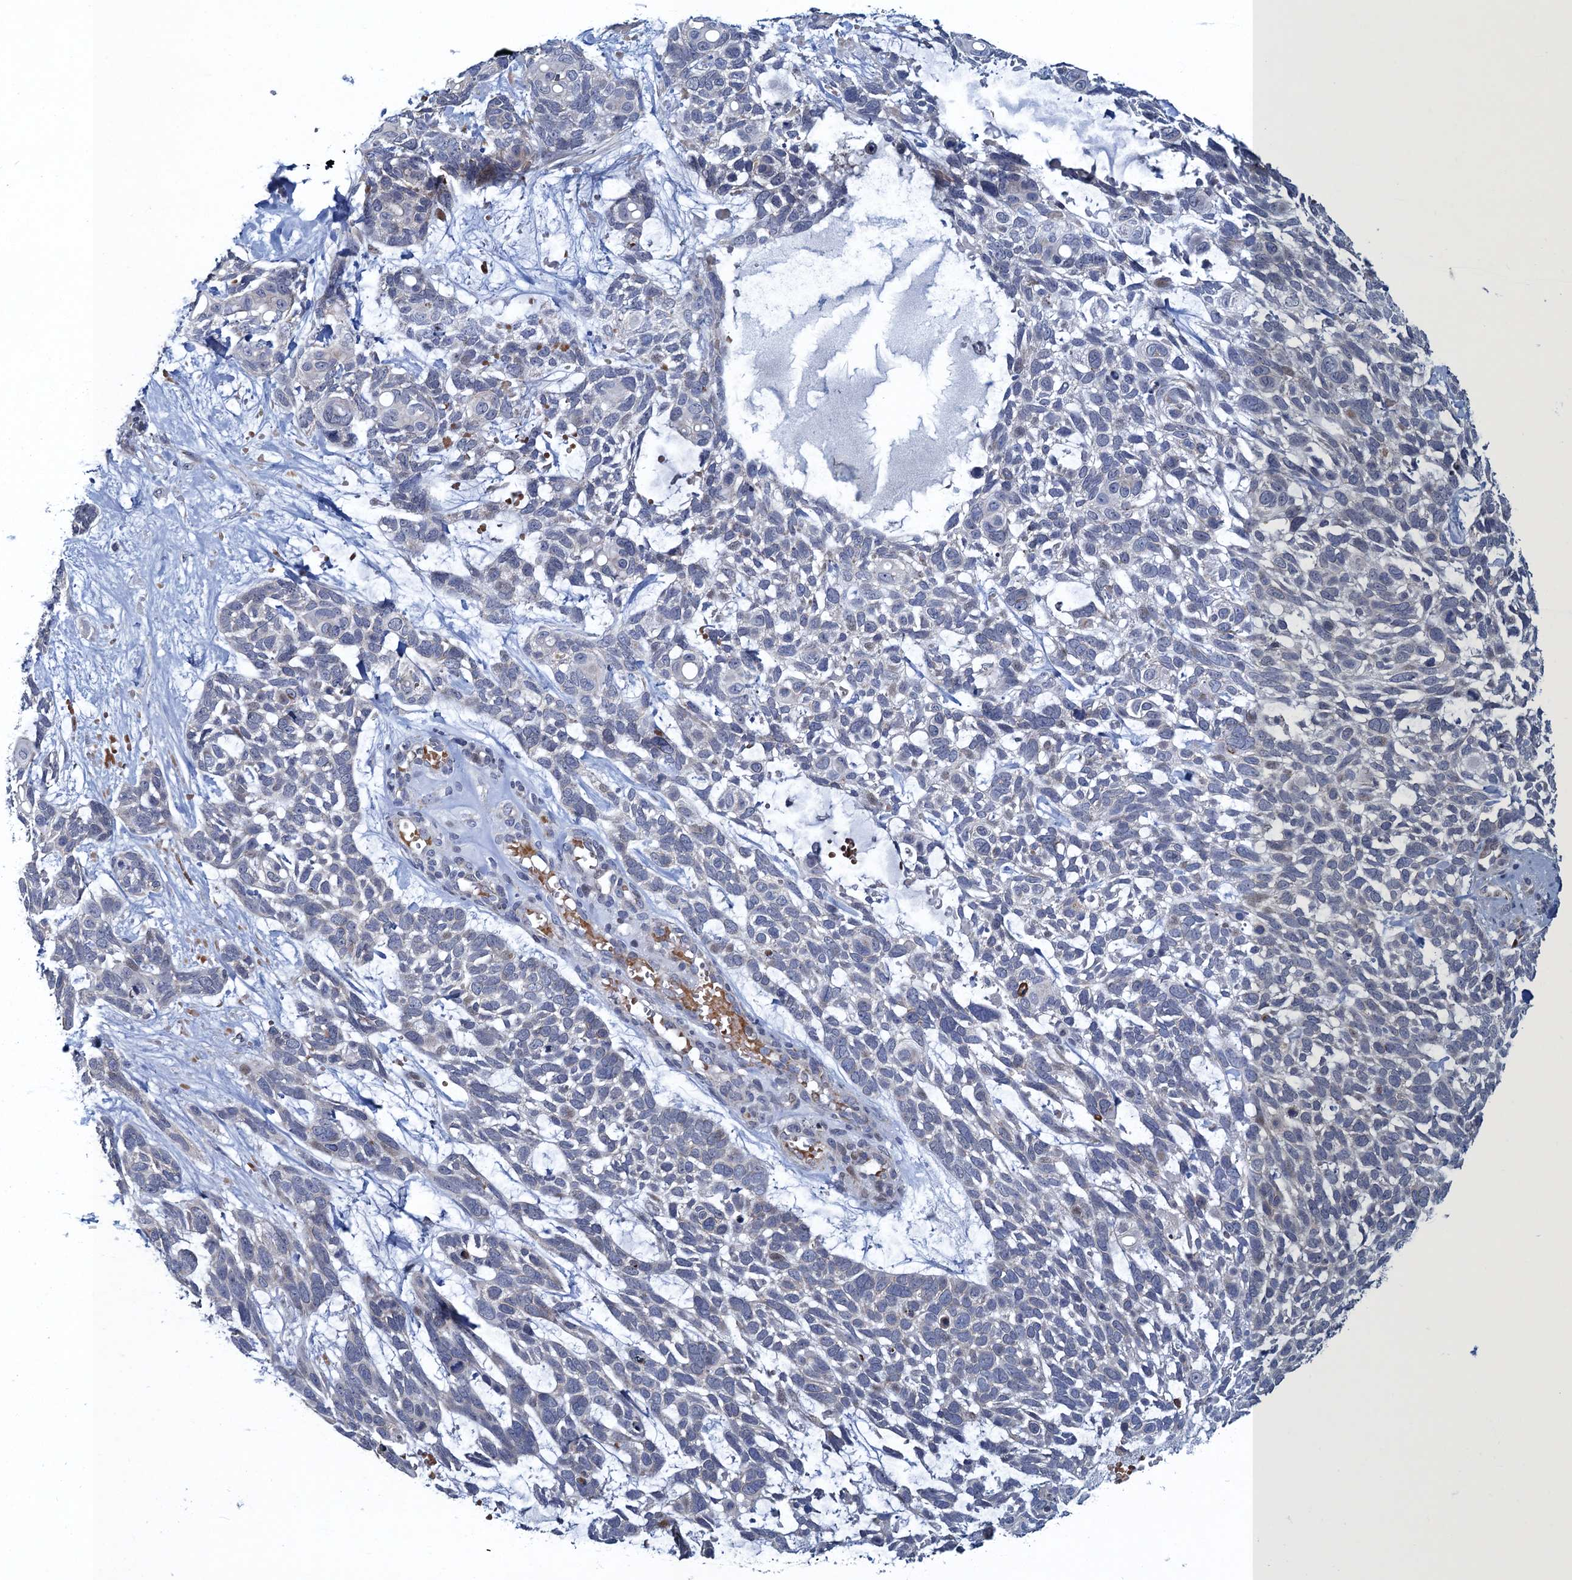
{"staining": {"intensity": "negative", "quantity": "none", "location": "none"}, "tissue": "skin cancer", "cell_type": "Tumor cells", "image_type": "cancer", "snomed": [{"axis": "morphology", "description": "Basal cell carcinoma"}, {"axis": "topography", "description": "Skin"}], "caption": "The IHC photomicrograph has no significant staining in tumor cells of skin basal cell carcinoma tissue. Brightfield microscopy of immunohistochemistry (IHC) stained with DAB (3,3'-diaminobenzidine) (brown) and hematoxylin (blue), captured at high magnification.", "gene": "ATOSA", "patient": {"sex": "male", "age": 88}}